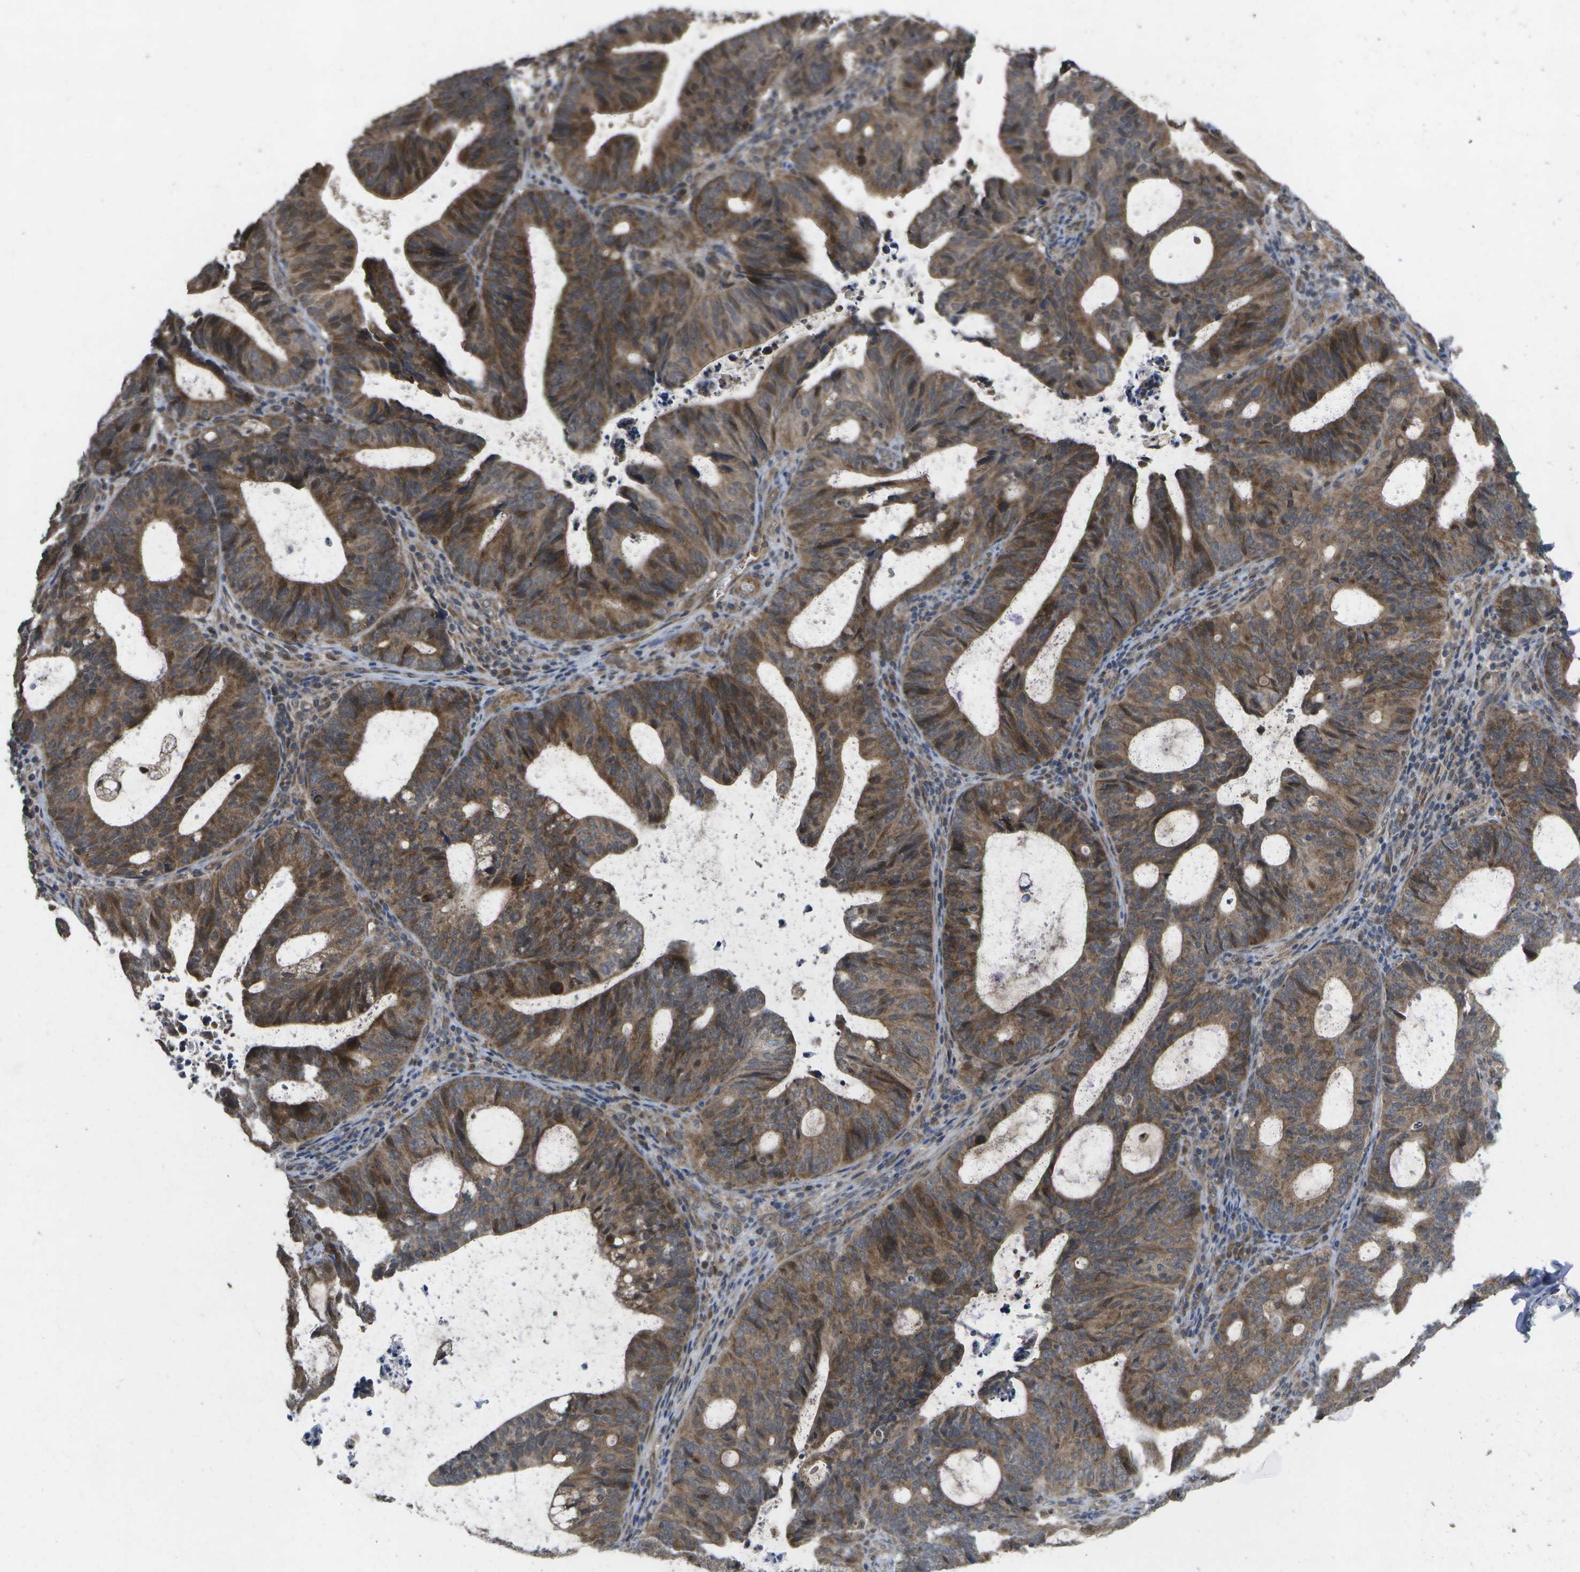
{"staining": {"intensity": "moderate", "quantity": ">75%", "location": "cytoplasmic/membranous"}, "tissue": "endometrial cancer", "cell_type": "Tumor cells", "image_type": "cancer", "snomed": [{"axis": "morphology", "description": "Adenocarcinoma, NOS"}, {"axis": "topography", "description": "Uterus"}], "caption": "Immunohistochemical staining of endometrial cancer reveals moderate cytoplasmic/membranous protein staining in about >75% of tumor cells. Nuclei are stained in blue.", "gene": "ALAS1", "patient": {"sex": "female", "age": 83}}